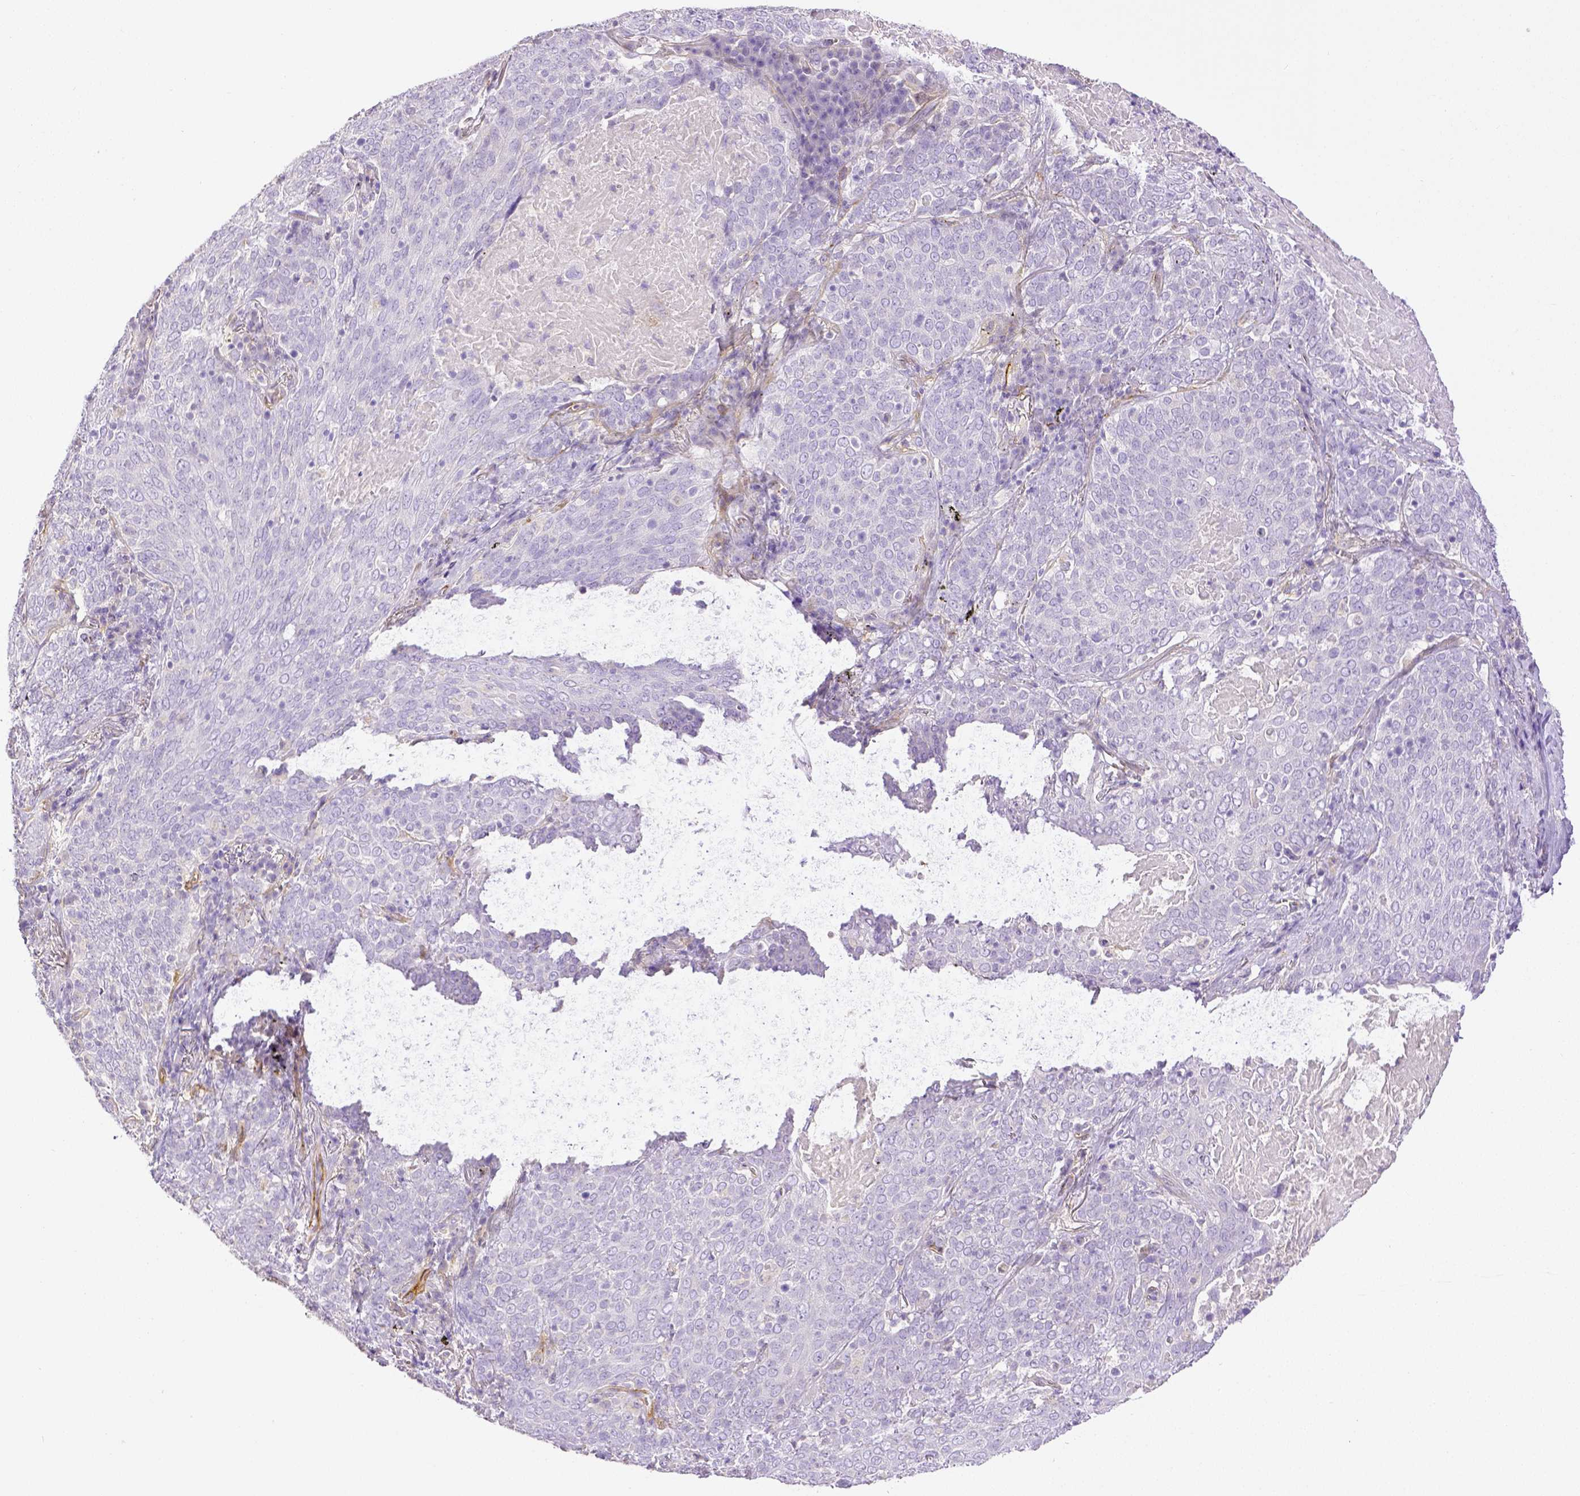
{"staining": {"intensity": "negative", "quantity": "none", "location": "none"}, "tissue": "lung cancer", "cell_type": "Tumor cells", "image_type": "cancer", "snomed": [{"axis": "morphology", "description": "Squamous cell carcinoma, NOS"}, {"axis": "topography", "description": "Lung"}], "caption": "The image exhibits no staining of tumor cells in squamous cell carcinoma (lung).", "gene": "THY1", "patient": {"sex": "male", "age": 82}}